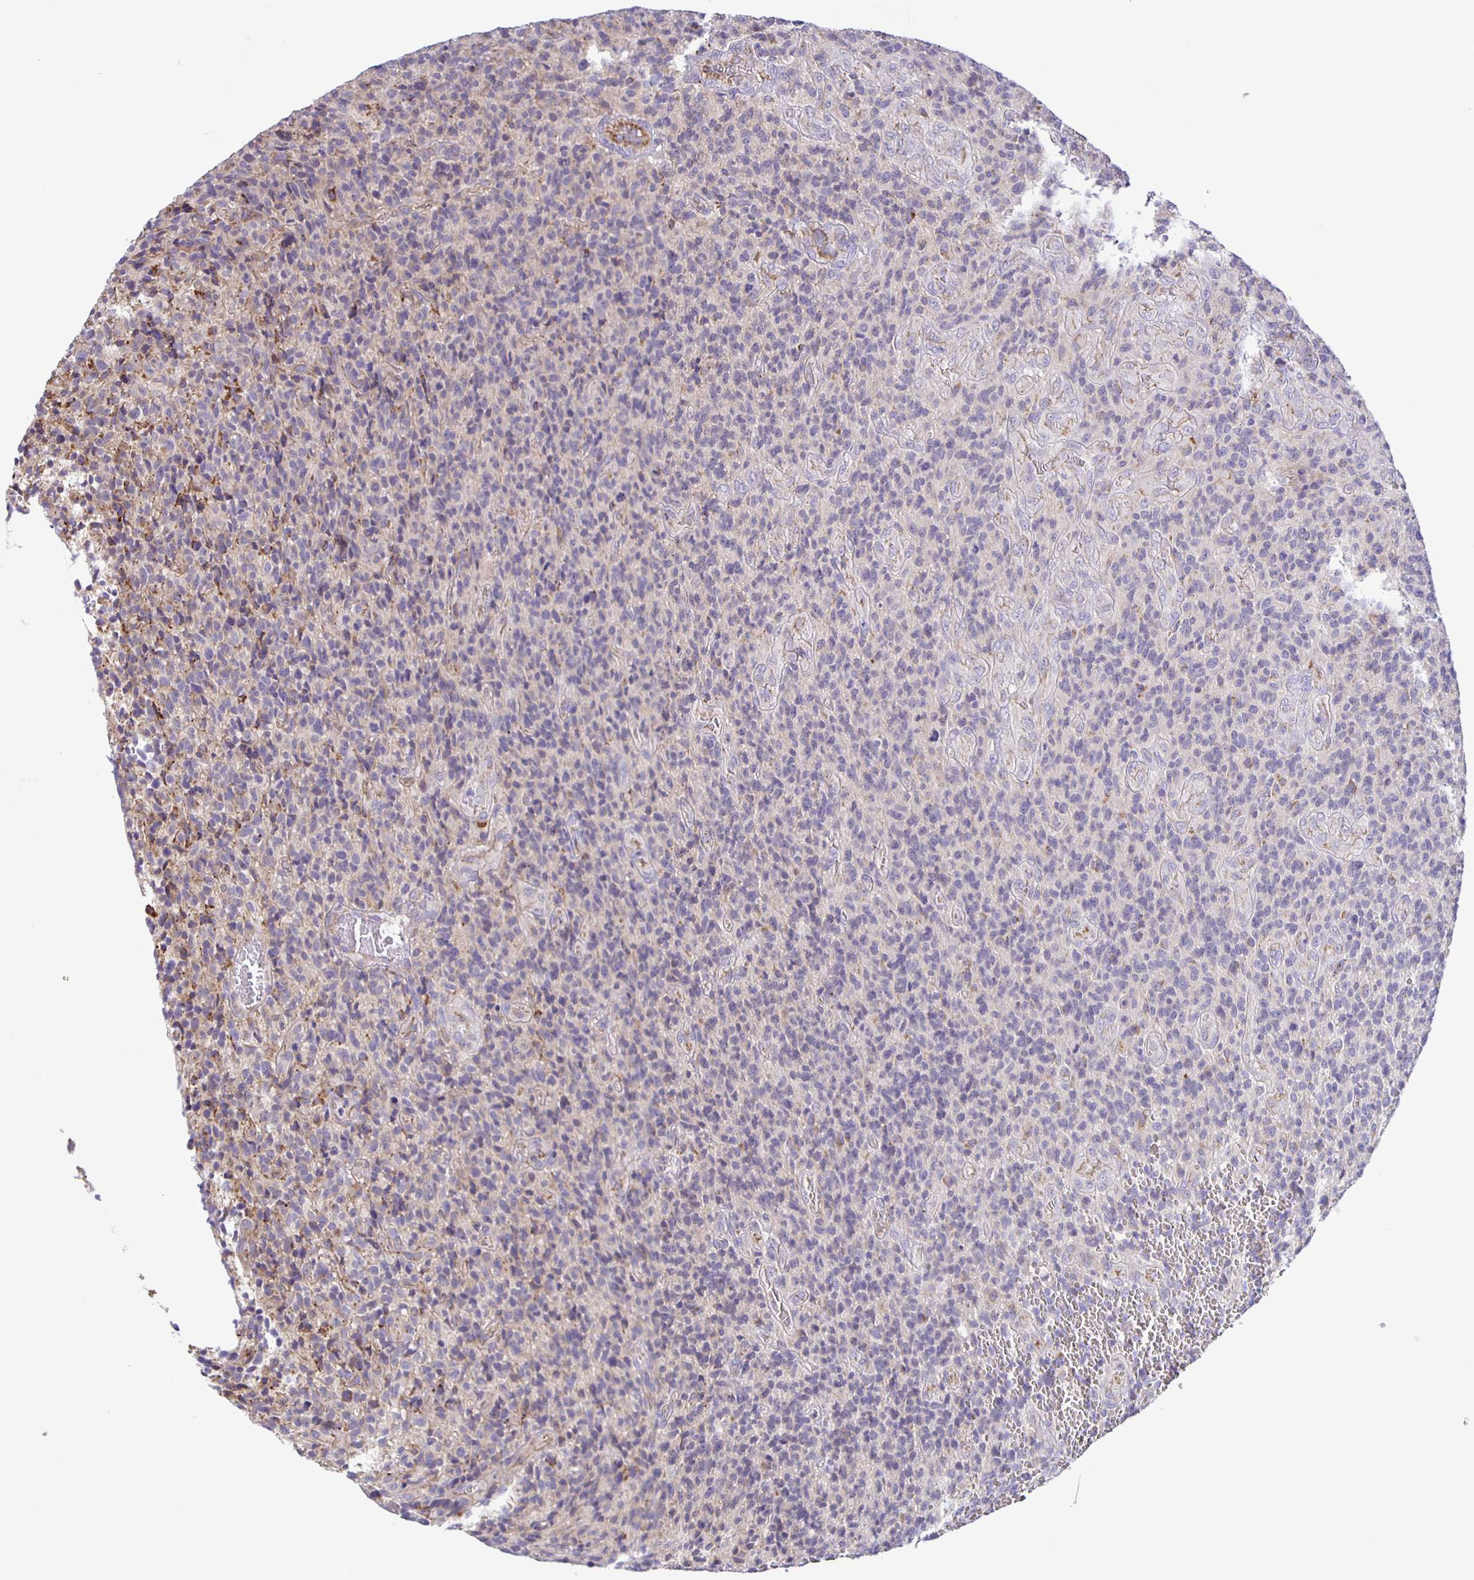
{"staining": {"intensity": "moderate", "quantity": "<25%", "location": "cytoplasmic/membranous"}, "tissue": "glioma", "cell_type": "Tumor cells", "image_type": "cancer", "snomed": [{"axis": "morphology", "description": "Glioma, malignant, High grade"}, {"axis": "topography", "description": "Brain"}], "caption": "This photomicrograph reveals IHC staining of human glioma, with low moderate cytoplasmic/membranous positivity in about <25% of tumor cells.", "gene": "JMJD4", "patient": {"sex": "male", "age": 76}}